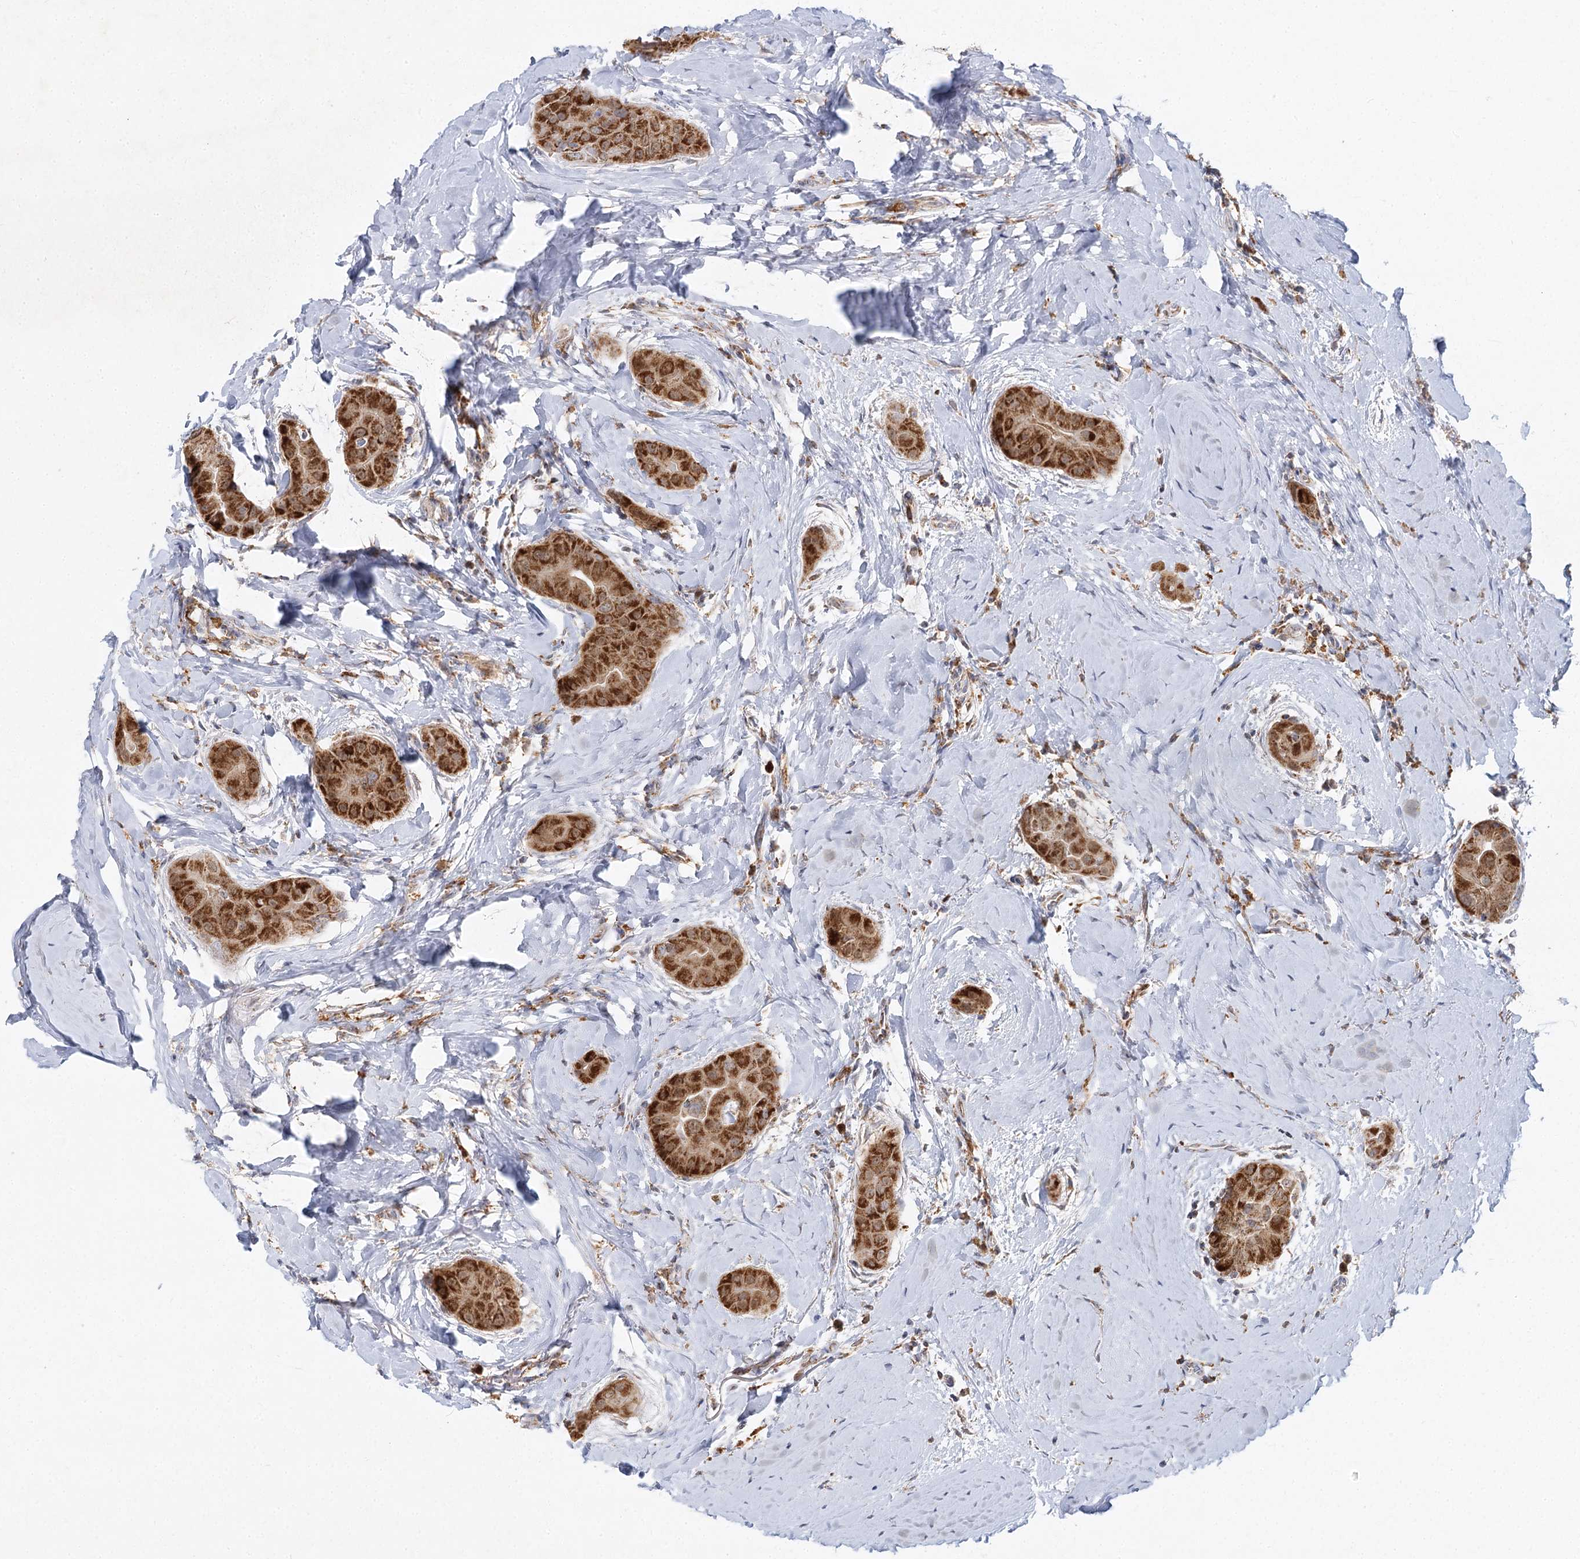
{"staining": {"intensity": "strong", "quantity": ">75%", "location": "cytoplasmic/membranous"}, "tissue": "thyroid cancer", "cell_type": "Tumor cells", "image_type": "cancer", "snomed": [{"axis": "morphology", "description": "Papillary adenocarcinoma, NOS"}, {"axis": "topography", "description": "Thyroid gland"}], "caption": "Immunohistochemical staining of human thyroid cancer (papillary adenocarcinoma) reveals high levels of strong cytoplasmic/membranous expression in about >75% of tumor cells.", "gene": "TAS1R1", "patient": {"sex": "male", "age": 33}}